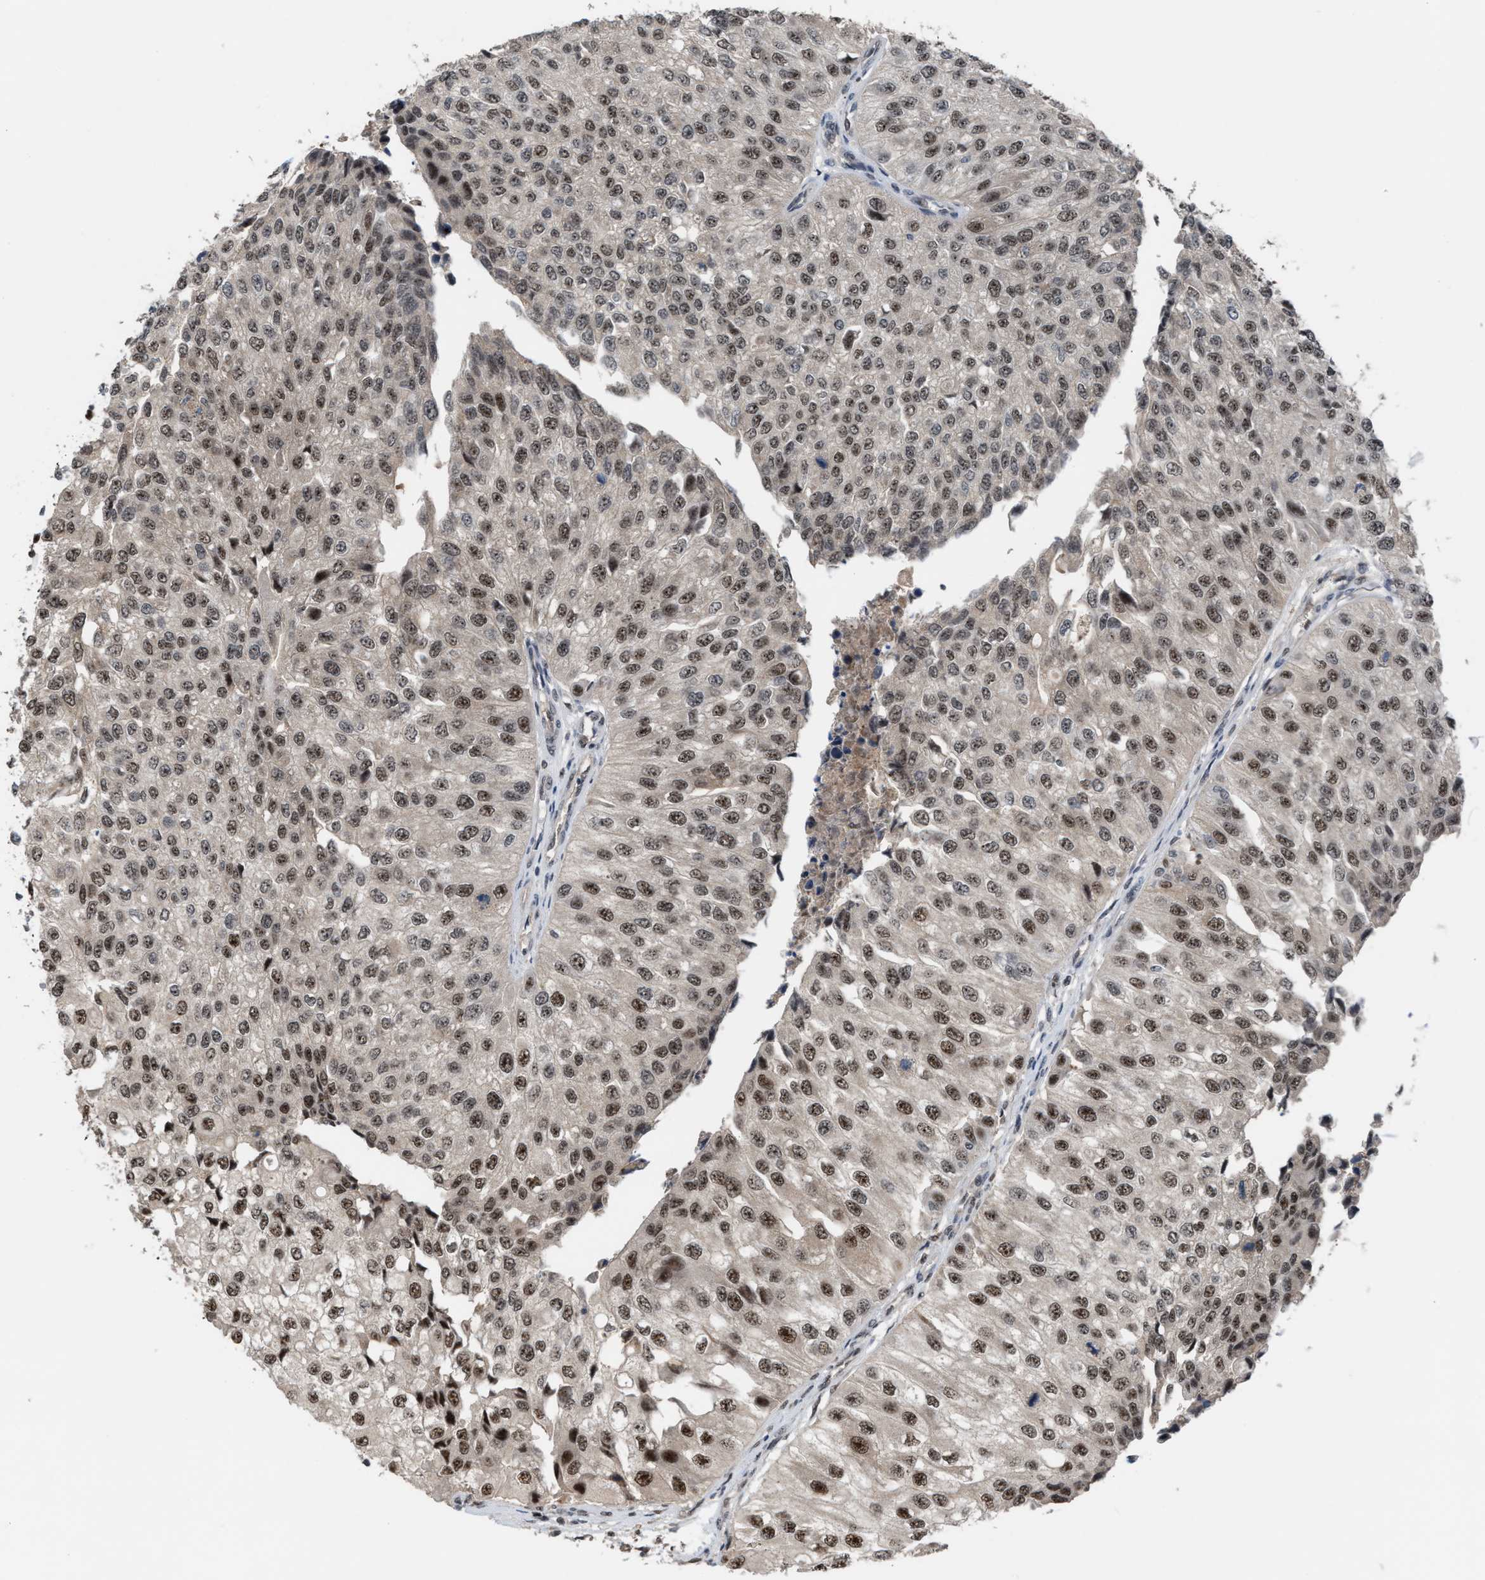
{"staining": {"intensity": "strong", "quantity": "25%-75%", "location": "nuclear"}, "tissue": "urothelial cancer", "cell_type": "Tumor cells", "image_type": "cancer", "snomed": [{"axis": "morphology", "description": "Urothelial carcinoma, High grade"}, {"axis": "topography", "description": "Kidney"}, {"axis": "topography", "description": "Urinary bladder"}], "caption": "Urothelial carcinoma (high-grade) stained for a protein (brown) reveals strong nuclear positive expression in about 25%-75% of tumor cells.", "gene": "PRPF4", "patient": {"sex": "male", "age": 77}}